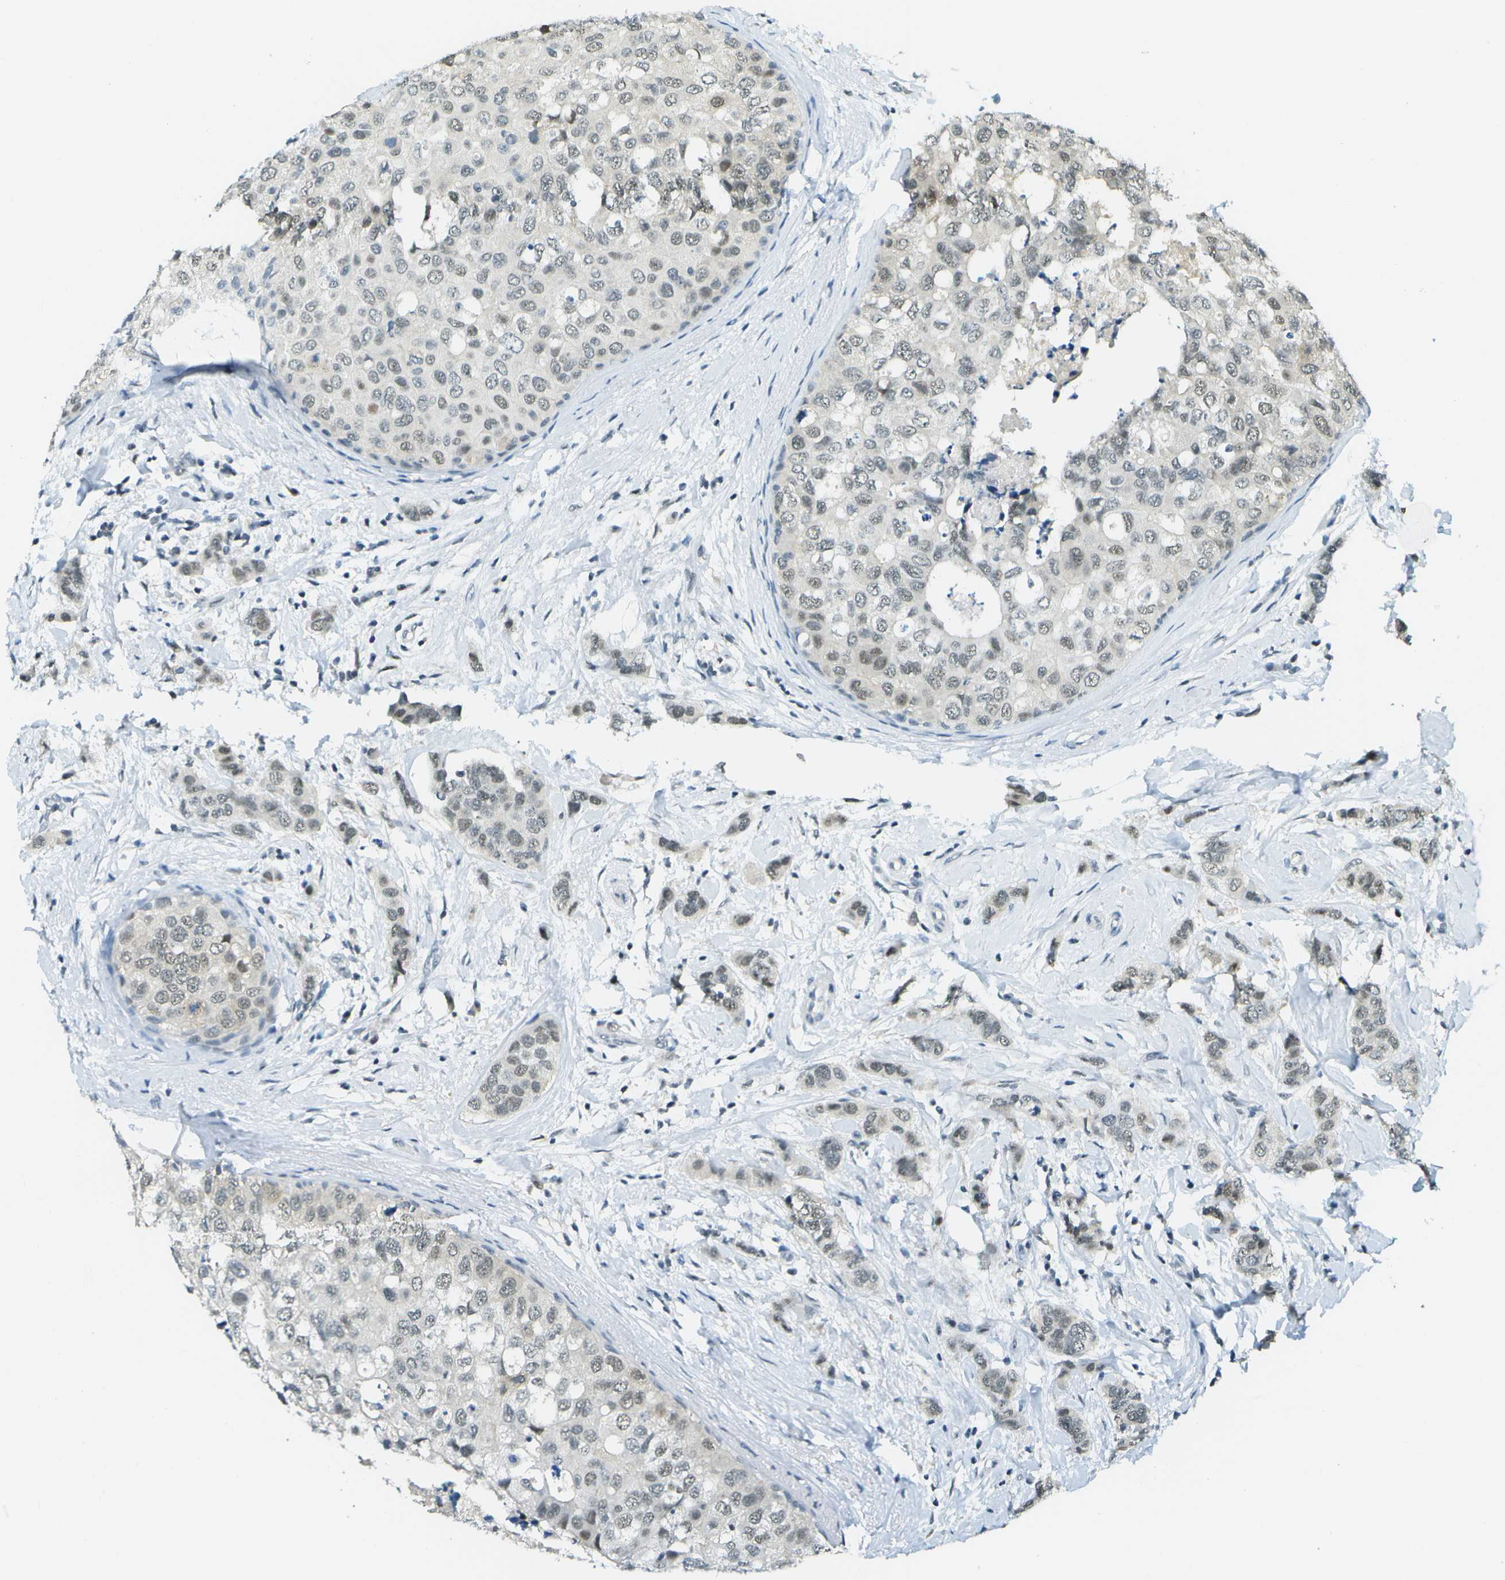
{"staining": {"intensity": "moderate", "quantity": "<25%", "location": "nuclear"}, "tissue": "breast cancer", "cell_type": "Tumor cells", "image_type": "cancer", "snomed": [{"axis": "morphology", "description": "Duct carcinoma"}, {"axis": "topography", "description": "Breast"}], "caption": "The micrograph shows immunohistochemical staining of breast intraductal carcinoma. There is moderate nuclear expression is present in about <25% of tumor cells.", "gene": "NEK11", "patient": {"sex": "female", "age": 50}}